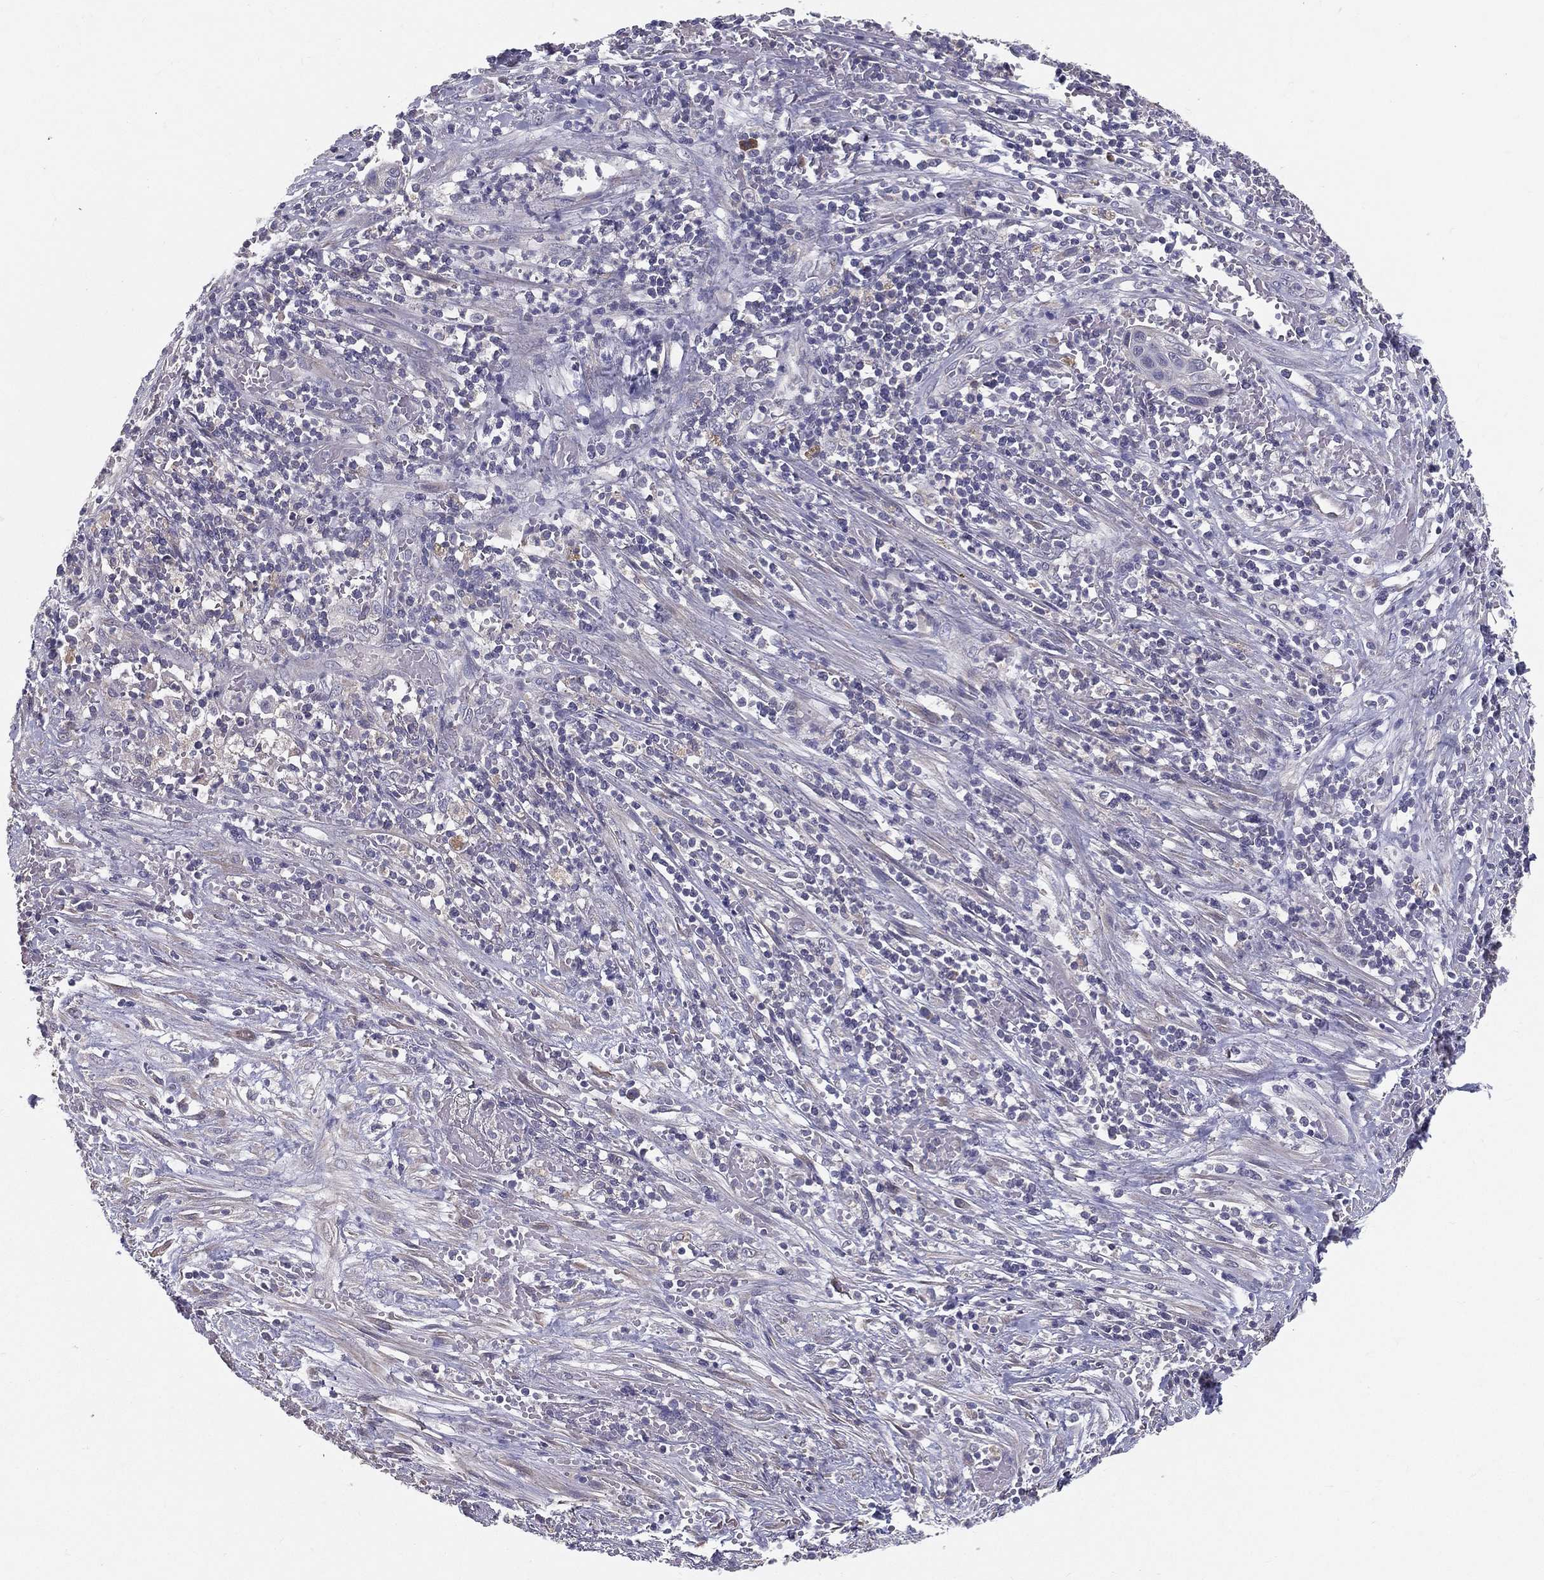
{"staining": {"intensity": "negative", "quantity": "none", "location": "none"}, "tissue": "cervical cancer", "cell_type": "Tumor cells", "image_type": "cancer", "snomed": [{"axis": "morphology", "description": "Squamous cell carcinoma, NOS"}, {"axis": "topography", "description": "Cervix"}], "caption": "Tumor cells are negative for brown protein staining in cervical cancer (squamous cell carcinoma).", "gene": "PCSK1", "patient": {"sex": "female", "age": 70}}